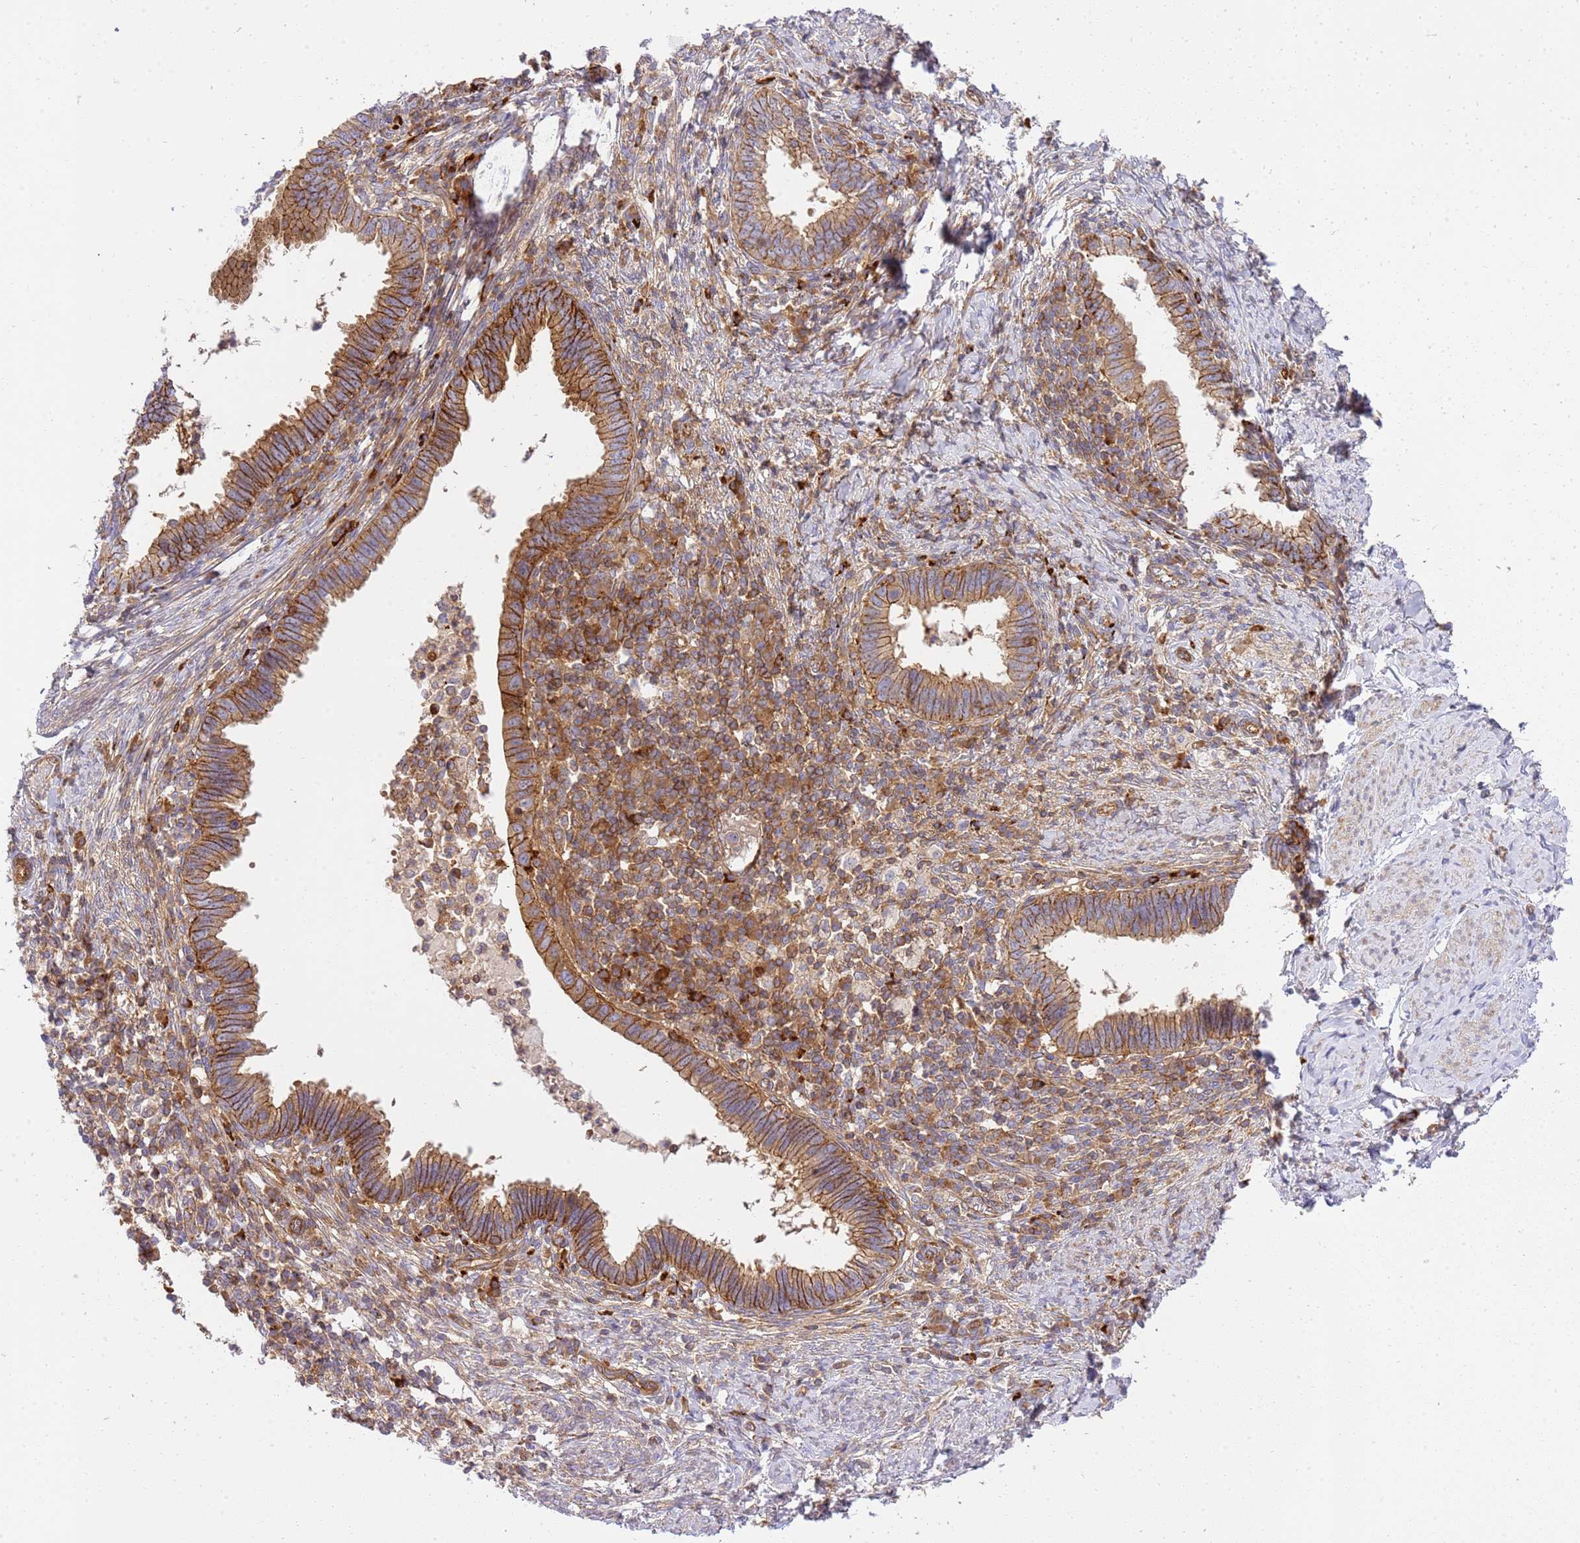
{"staining": {"intensity": "moderate", "quantity": ">75%", "location": "cytoplasmic/membranous"}, "tissue": "cervical cancer", "cell_type": "Tumor cells", "image_type": "cancer", "snomed": [{"axis": "morphology", "description": "Adenocarcinoma, NOS"}, {"axis": "topography", "description": "Cervix"}], "caption": "This photomicrograph displays cervical adenocarcinoma stained with immunohistochemistry to label a protein in brown. The cytoplasmic/membranous of tumor cells show moderate positivity for the protein. Nuclei are counter-stained blue.", "gene": "EFCAB8", "patient": {"sex": "female", "age": 36}}